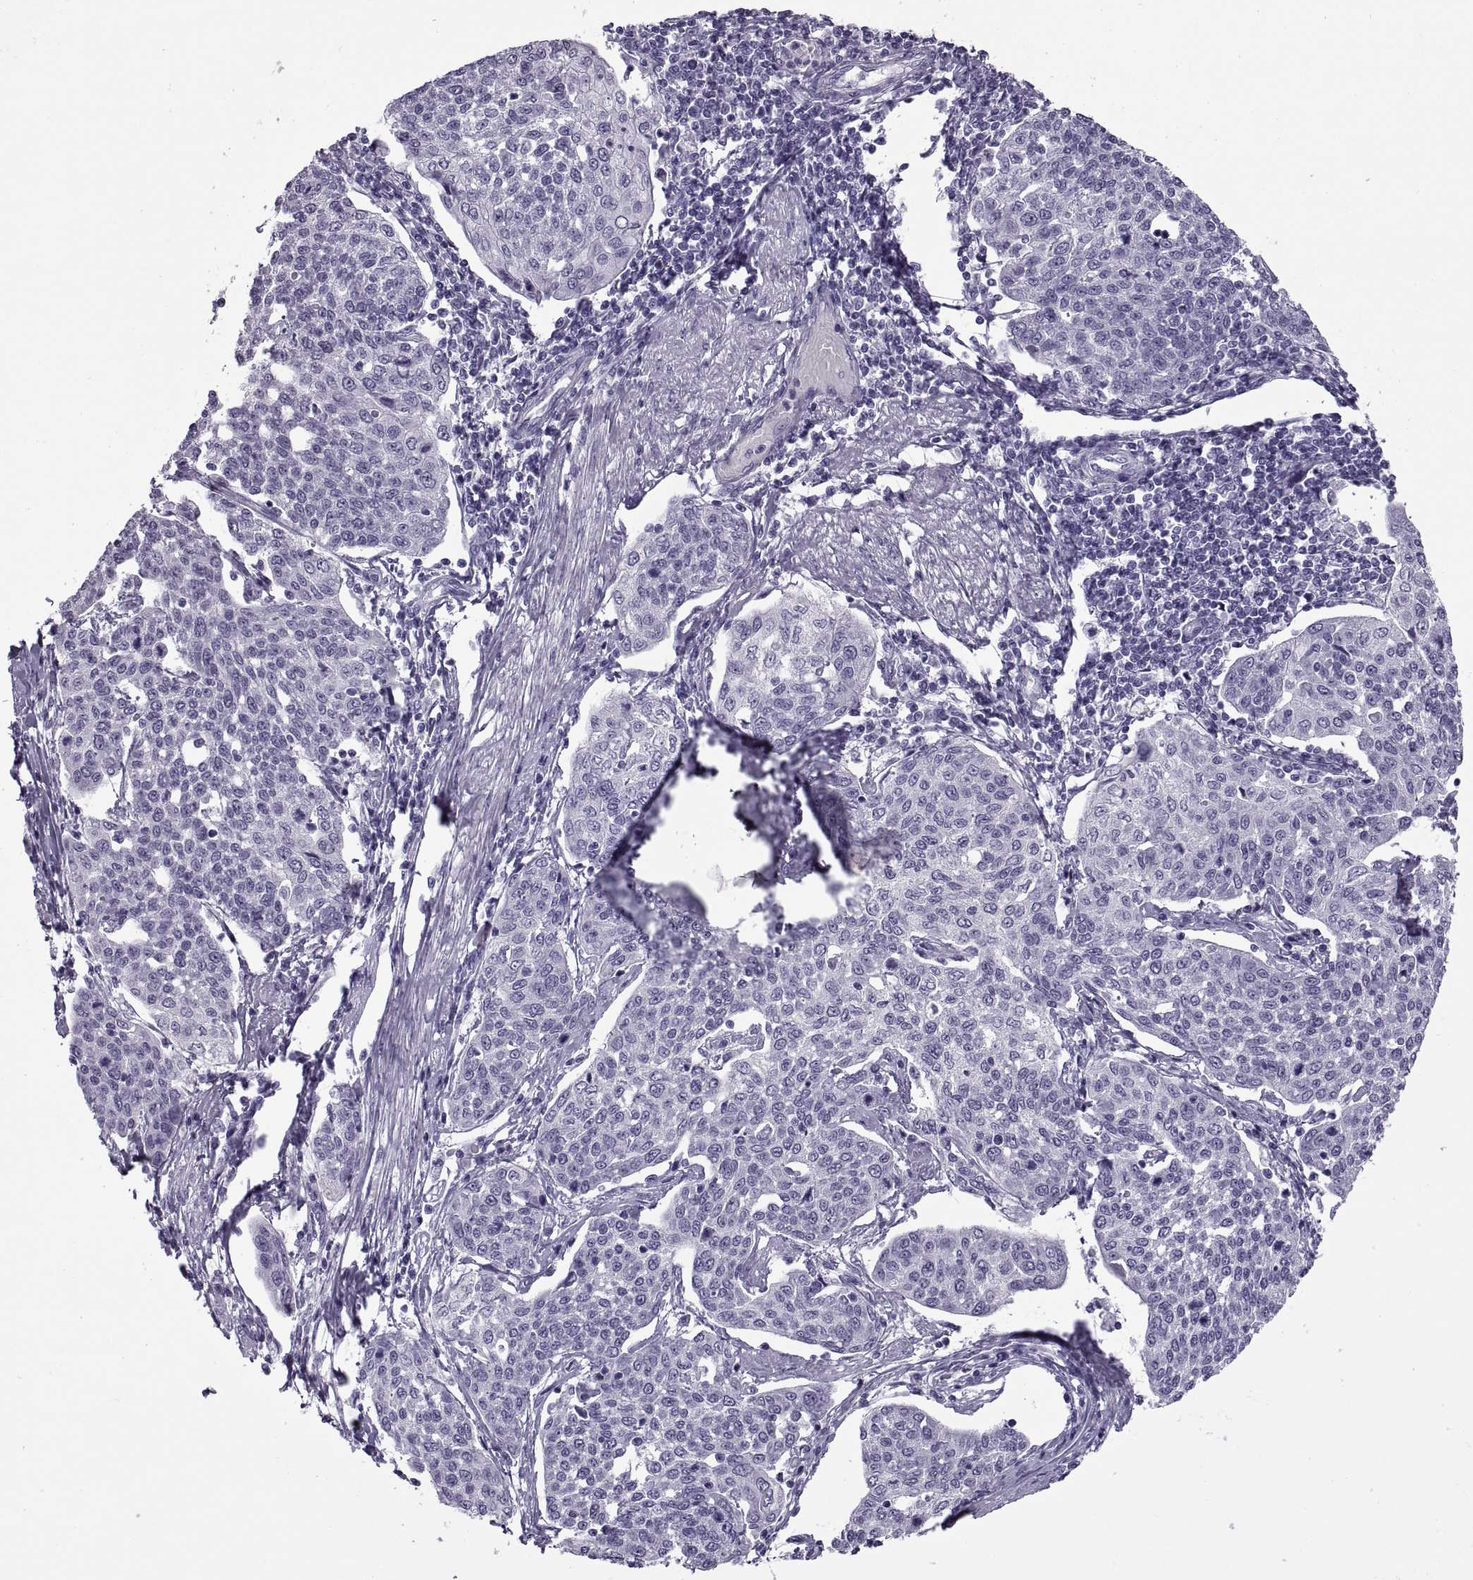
{"staining": {"intensity": "negative", "quantity": "none", "location": "none"}, "tissue": "cervical cancer", "cell_type": "Tumor cells", "image_type": "cancer", "snomed": [{"axis": "morphology", "description": "Squamous cell carcinoma, NOS"}, {"axis": "topography", "description": "Cervix"}], "caption": "The histopathology image demonstrates no staining of tumor cells in squamous cell carcinoma (cervical).", "gene": "RLBP1", "patient": {"sex": "female", "age": 34}}